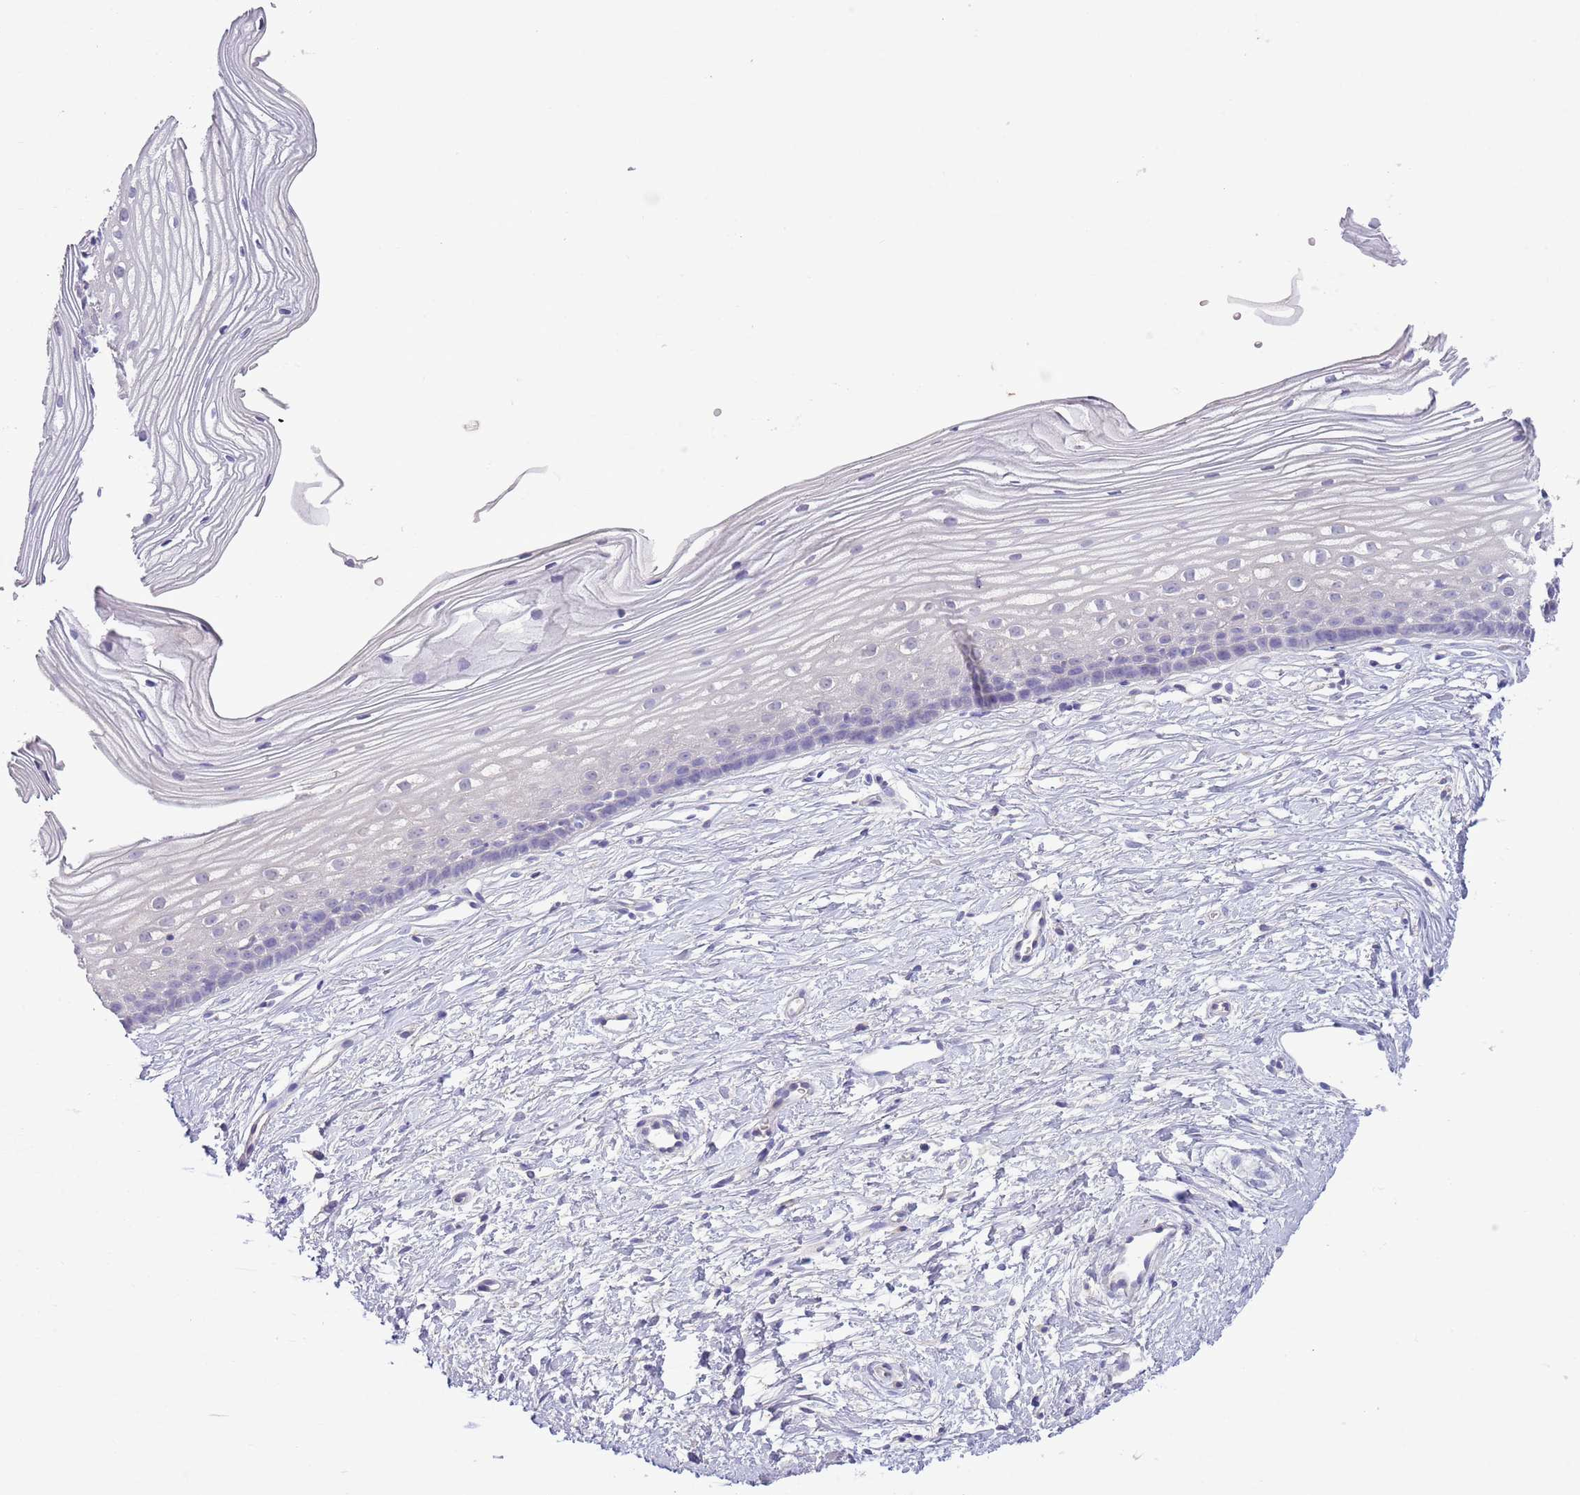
{"staining": {"intensity": "negative", "quantity": "none", "location": "none"}, "tissue": "cervix", "cell_type": "Glandular cells", "image_type": "normal", "snomed": [{"axis": "morphology", "description": "Normal tissue, NOS"}, {"axis": "topography", "description": "Cervix"}], "caption": "Histopathology image shows no protein positivity in glandular cells of unremarkable cervix.", "gene": "IGFL4", "patient": {"sex": "female", "age": 40}}